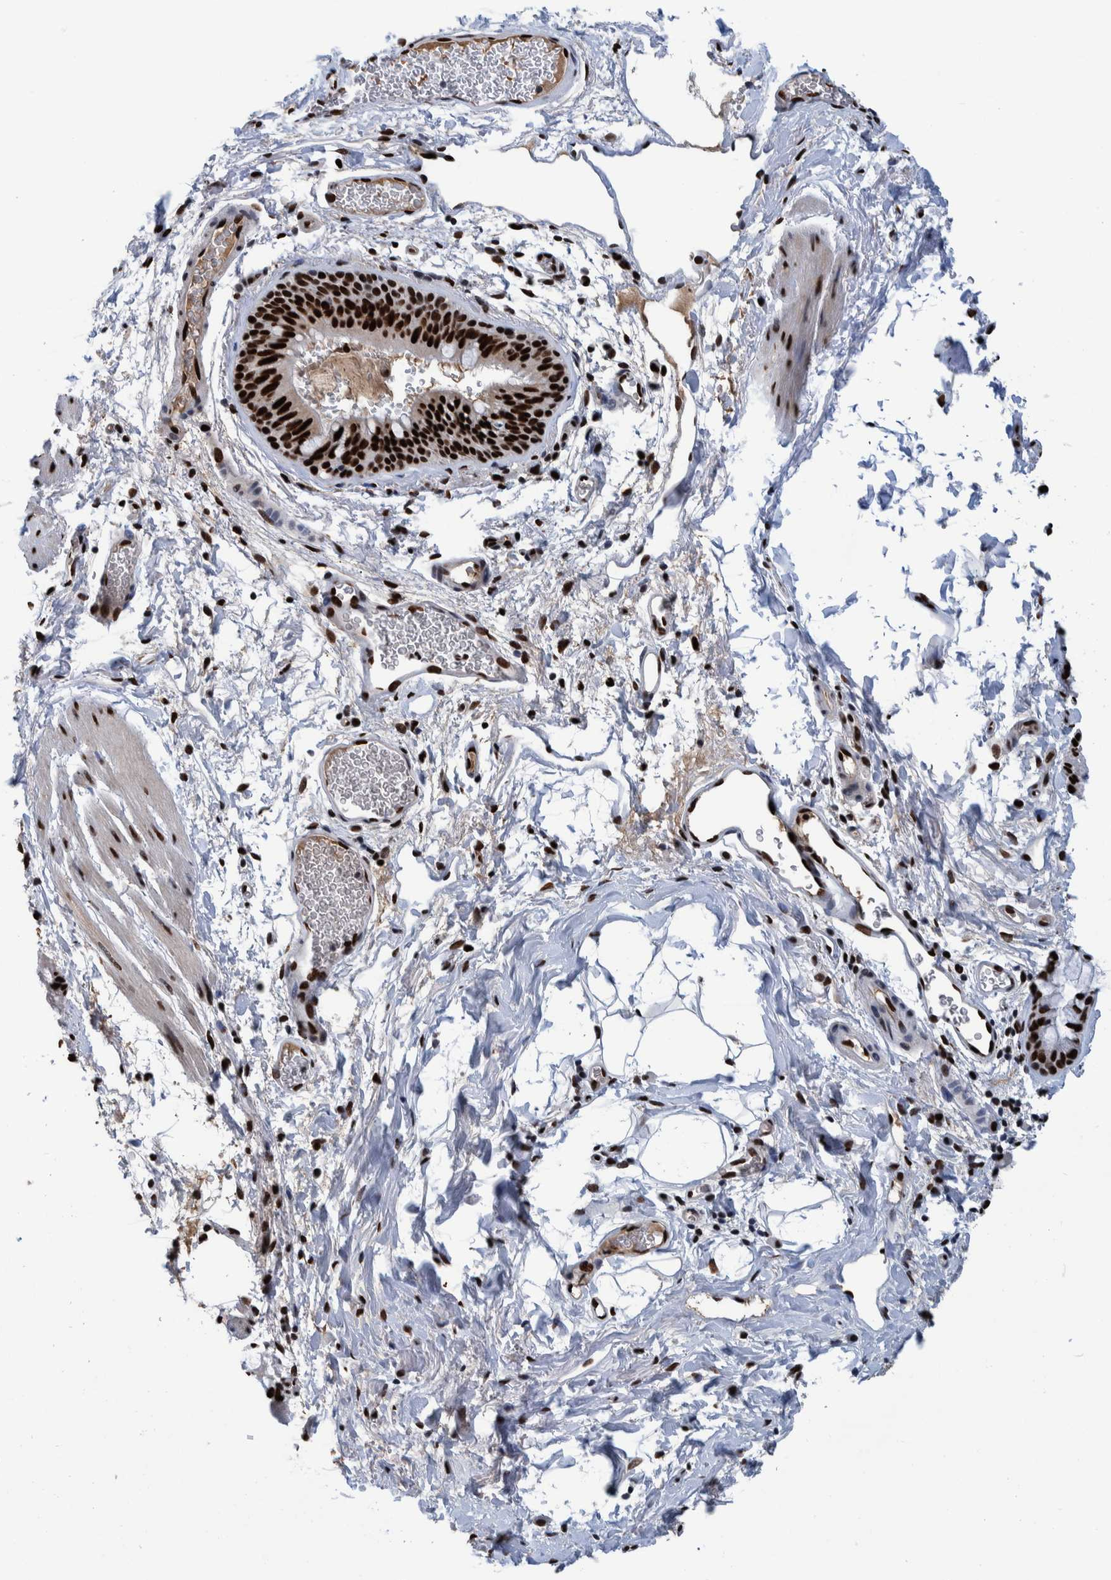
{"staining": {"intensity": "strong", "quantity": ">75%", "location": "nuclear"}, "tissue": "bronchus", "cell_type": "Respiratory epithelial cells", "image_type": "normal", "snomed": [{"axis": "morphology", "description": "Normal tissue, NOS"}, {"axis": "topography", "description": "Cartilage tissue"}, {"axis": "topography", "description": "Bronchus"}], "caption": "DAB immunohistochemical staining of benign bronchus displays strong nuclear protein positivity in about >75% of respiratory epithelial cells. (Stains: DAB in brown, nuclei in blue, Microscopy: brightfield microscopy at high magnification).", "gene": "HEATR9", "patient": {"sex": "female", "age": 53}}